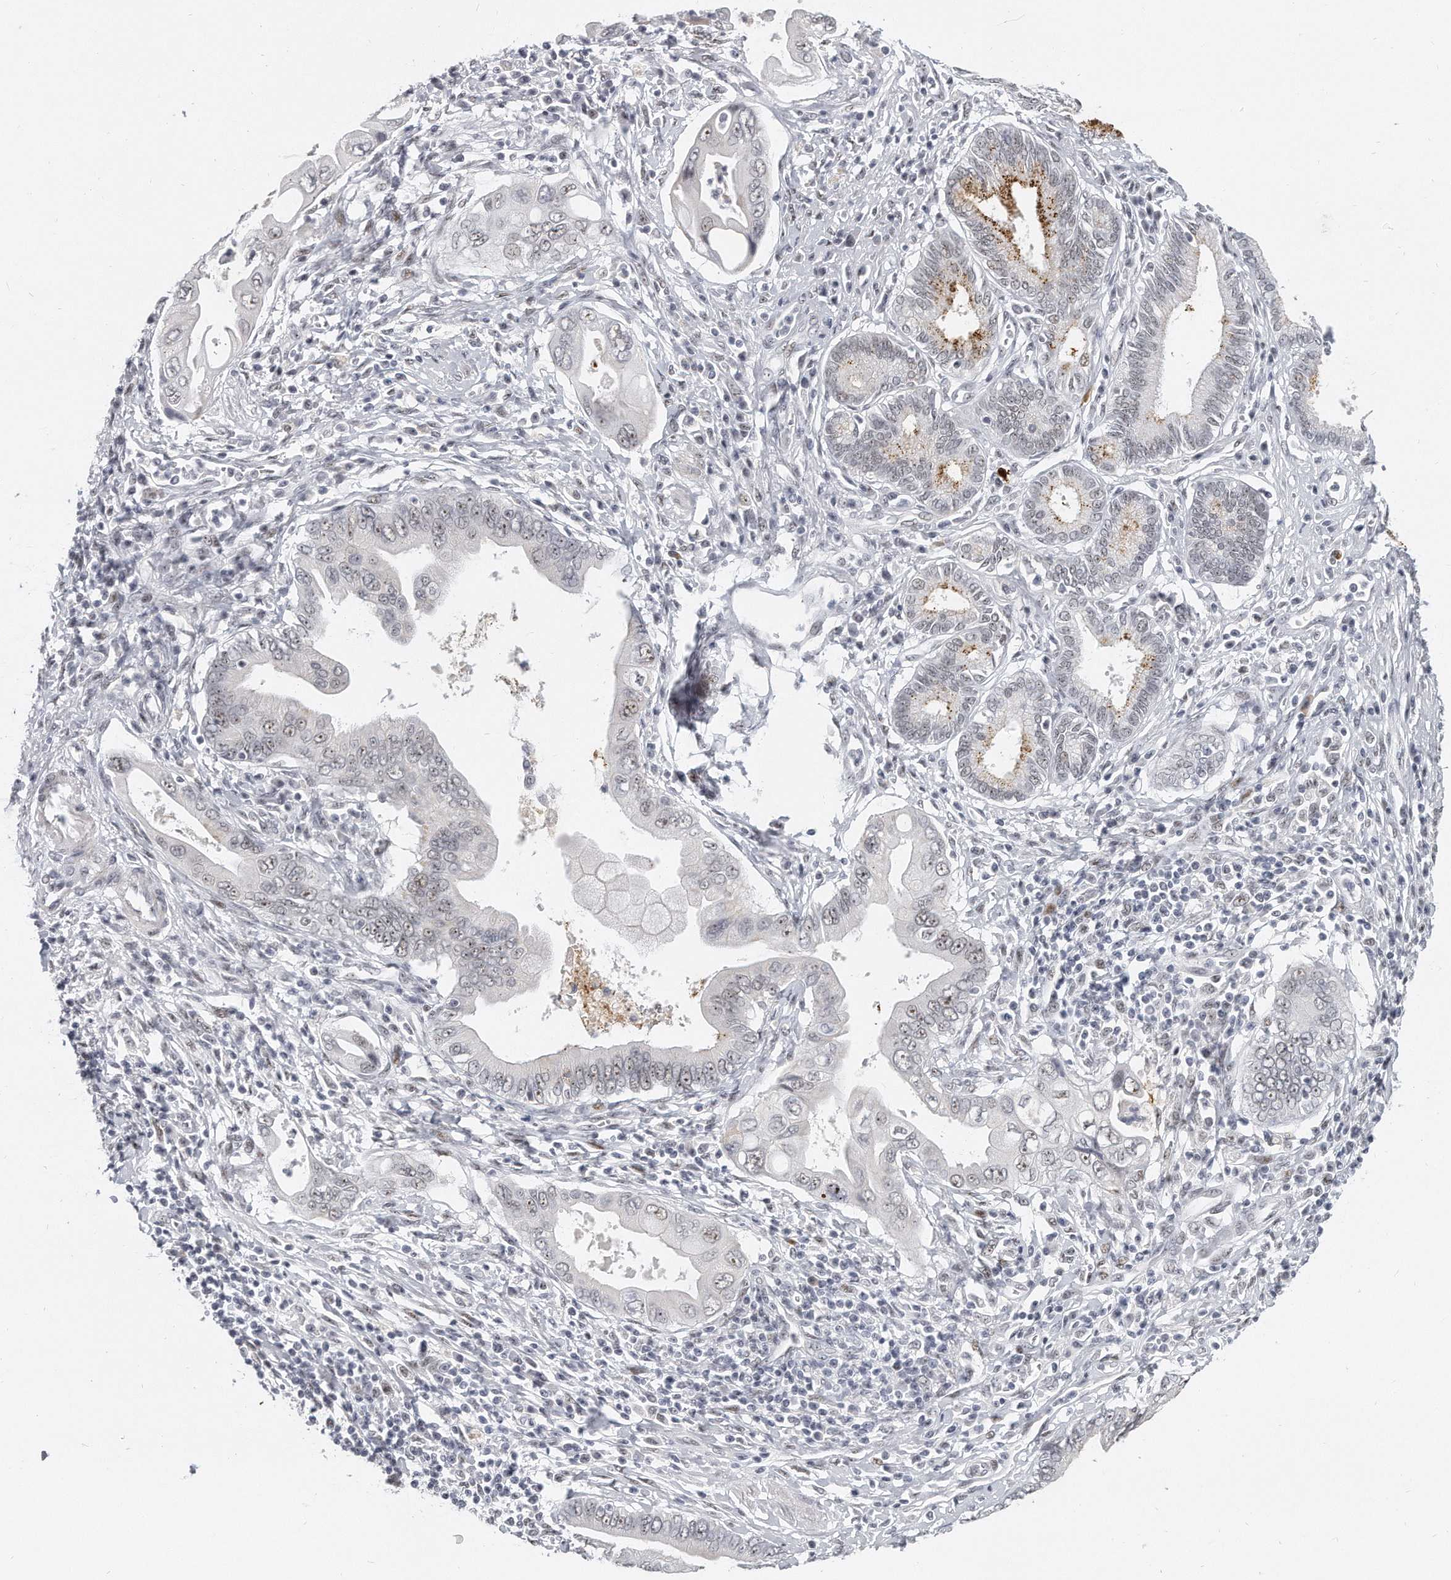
{"staining": {"intensity": "moderate", "quantity": "<25%", "location": "nuclear"}, "tissue": "pancreatic cancer", "cell_type": "Tumor cells", "image_type": "cancer", "snomed": [{"axis": "morphology", "description": "Adenocarcinoma, NOS"}, {"axis": "topography", "description": "Pancreas"}], "caption": "An immunohistochemistry image of tumor tissue is shown. Protein staining in brown shows moderate nuclear positivity in adenocarcinoma (pancreatic) within tumor cells.", "gene": "TFCP2L1", "patient": {"sex": "male", "age": 78}}